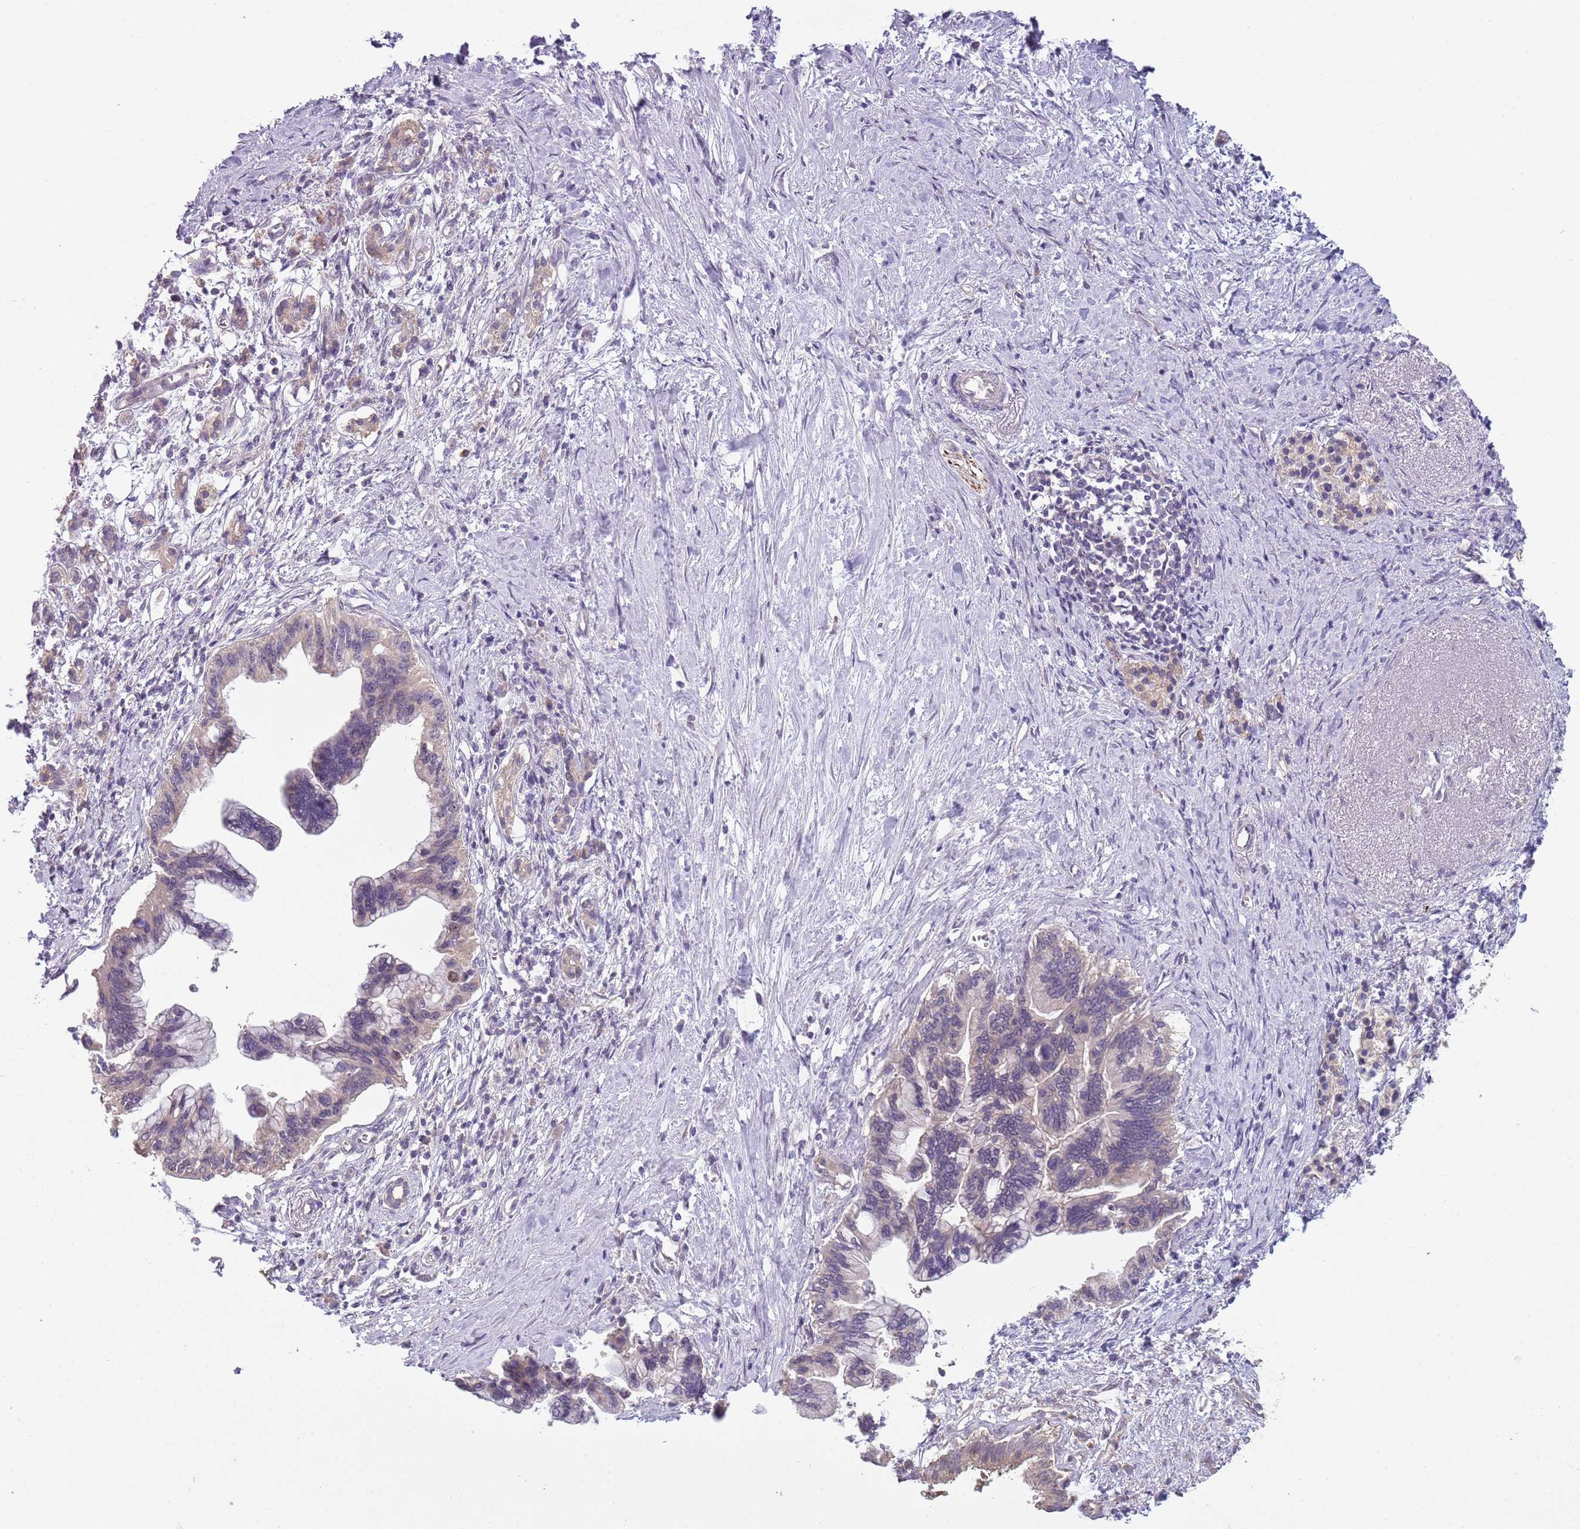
{"staining": {"intensity": "negative", "quantity": "none", "location": "none"}, "tissue": "pancreatic cancer", "cell_type": "Tumor cells", "image_type": "cancer", "snomed": [{"axis": "morphology", "description": "Adenocarcinoma, NOS"}, {"axis": "topography", "description": "Pancreas"}], "caption": "An image of pancreatic adenocarcinoma stained for a protein demonstrates no brown staining in tumor cells.", "gene": "TEKT4", "patient": {"sex": "female", "age": 83}}